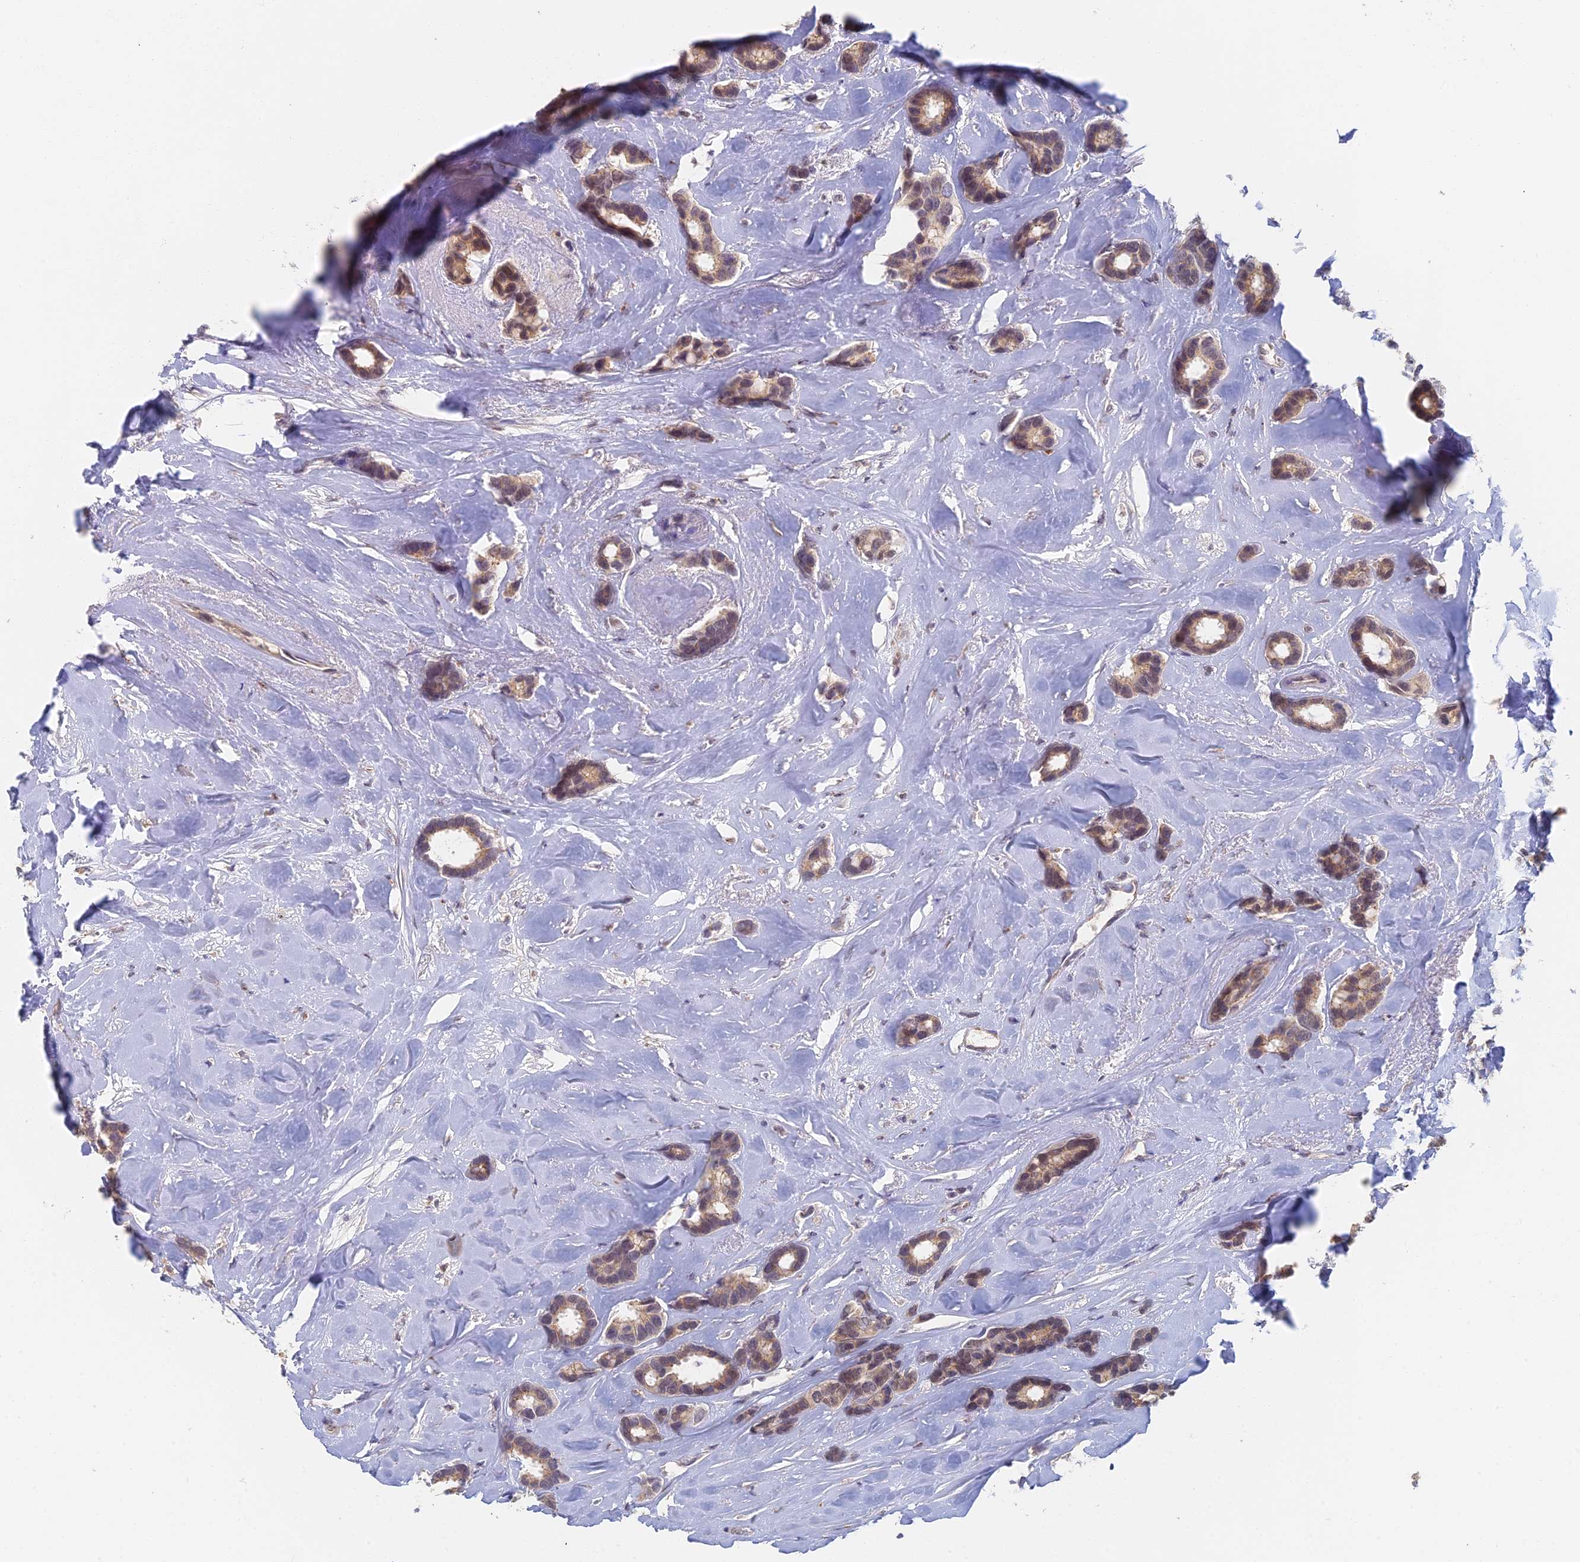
{"staining": {"intensity": "weak", "quantity": ">75%", "location": "cytoplasmic/membranous"}, "tissue": "breast cancer", "cell_type": "Tumor cells", "image_type": "cancer", "snomed": [{"axis": "morphology", "description": "Duct carcinoma"}, {"axis": "topography", "description": "Breast"}], "caption": "A low amount of weak cytoplasmic/membranous positivity is present in about >75% of tumor cells in breast cancer tissue.", "gene": "GPATCH1", "patient": {"sex": "female", "age": 87}}